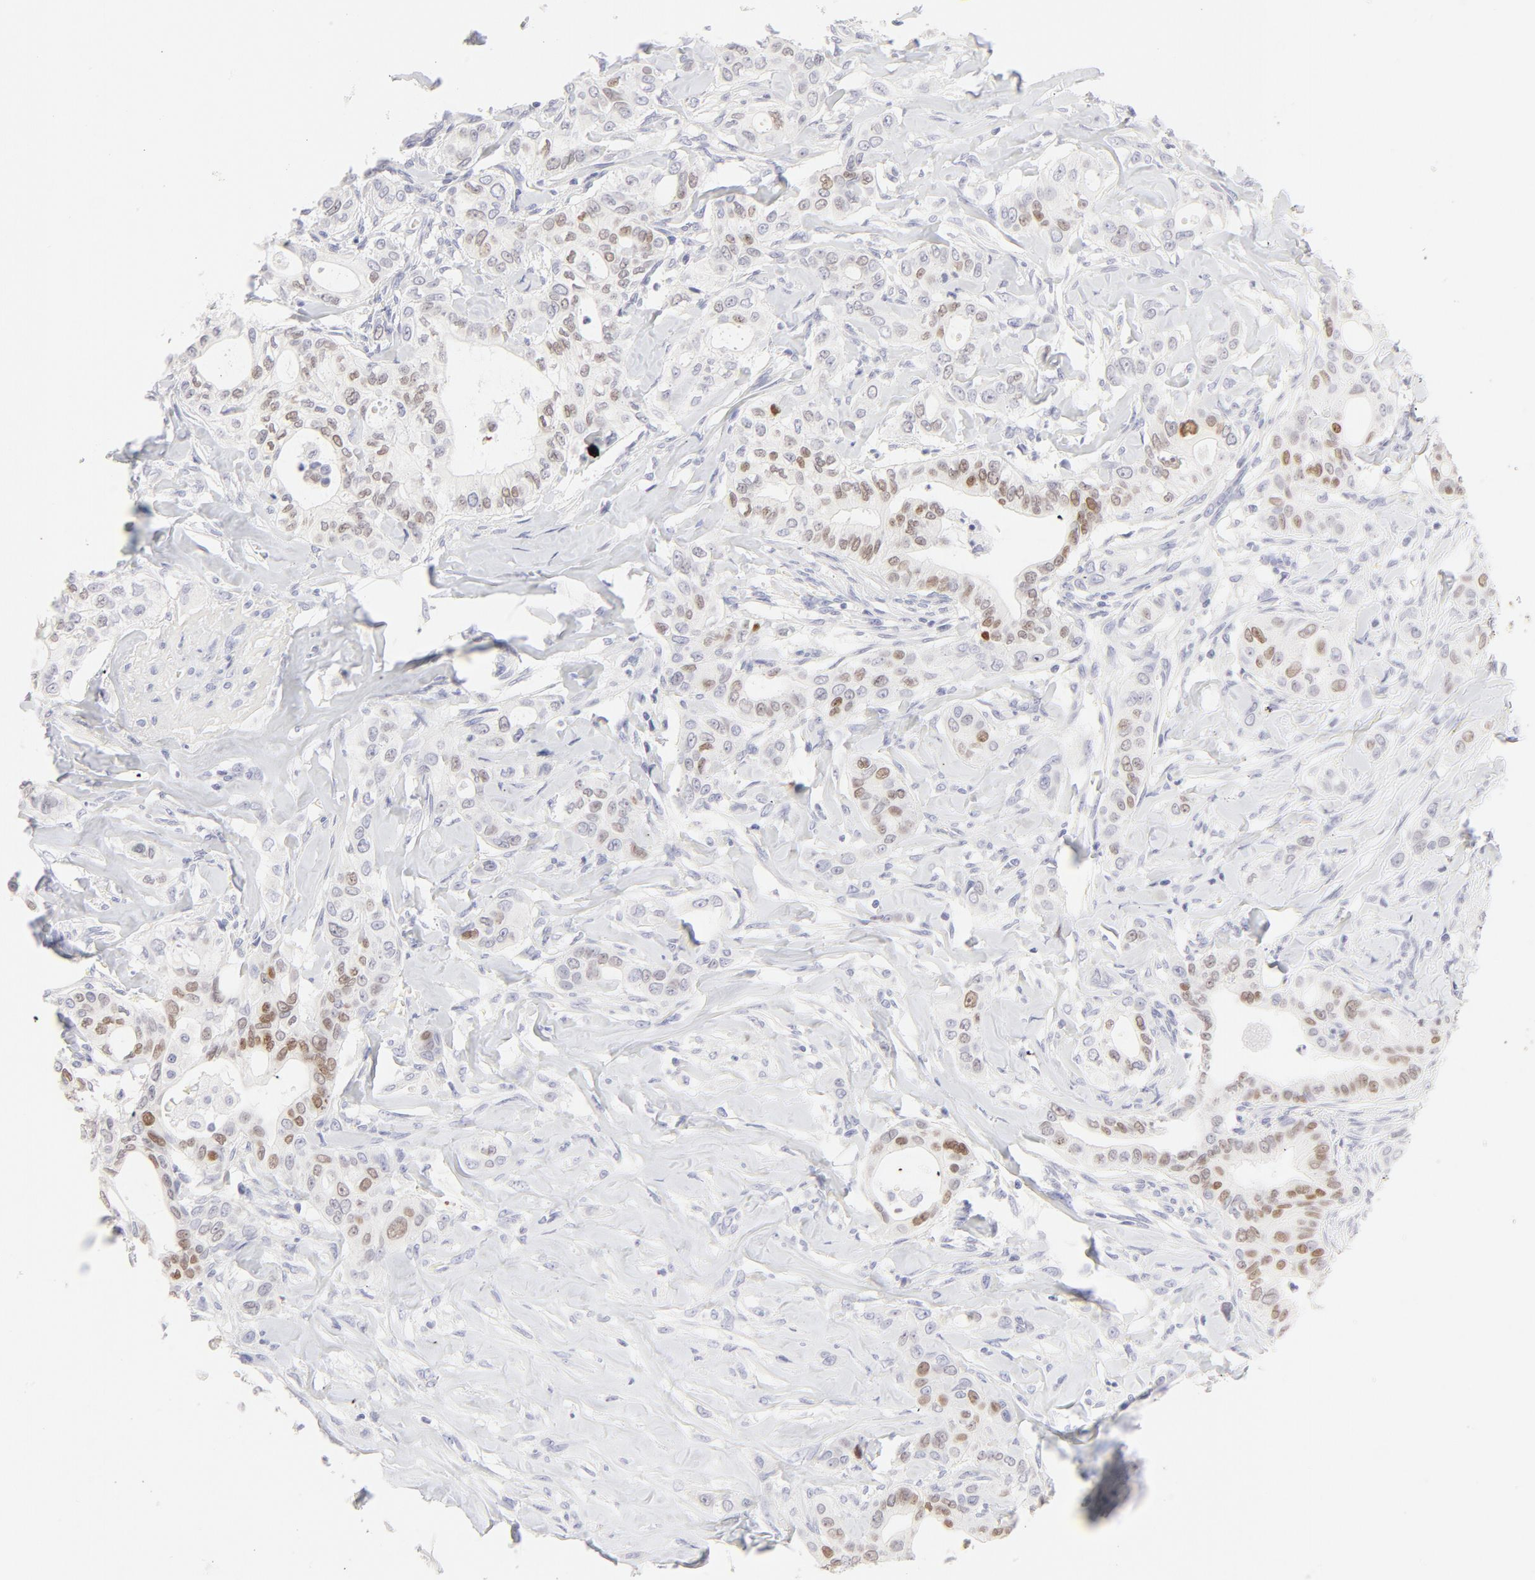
{"staining": {"intensity": "moderate", "quantity": "25%-75%", "location": "nuclear"}, "tissue": "liver cancer", "cell_type": "Tumor cells", "image_type": "cancer", "snomed": [{"axis": "morphology", "description": "Cholangiocarcinoma"}, {"axis": "topography", "description": "Liver"}], "caption": "Tumor cells show medium levels of moderate nuclear positivity in about 25%-75% of cells in human liver cholangiocarcinoma.", "gene": "ELF3", "patient": {"sex": "female", "age": 67}}